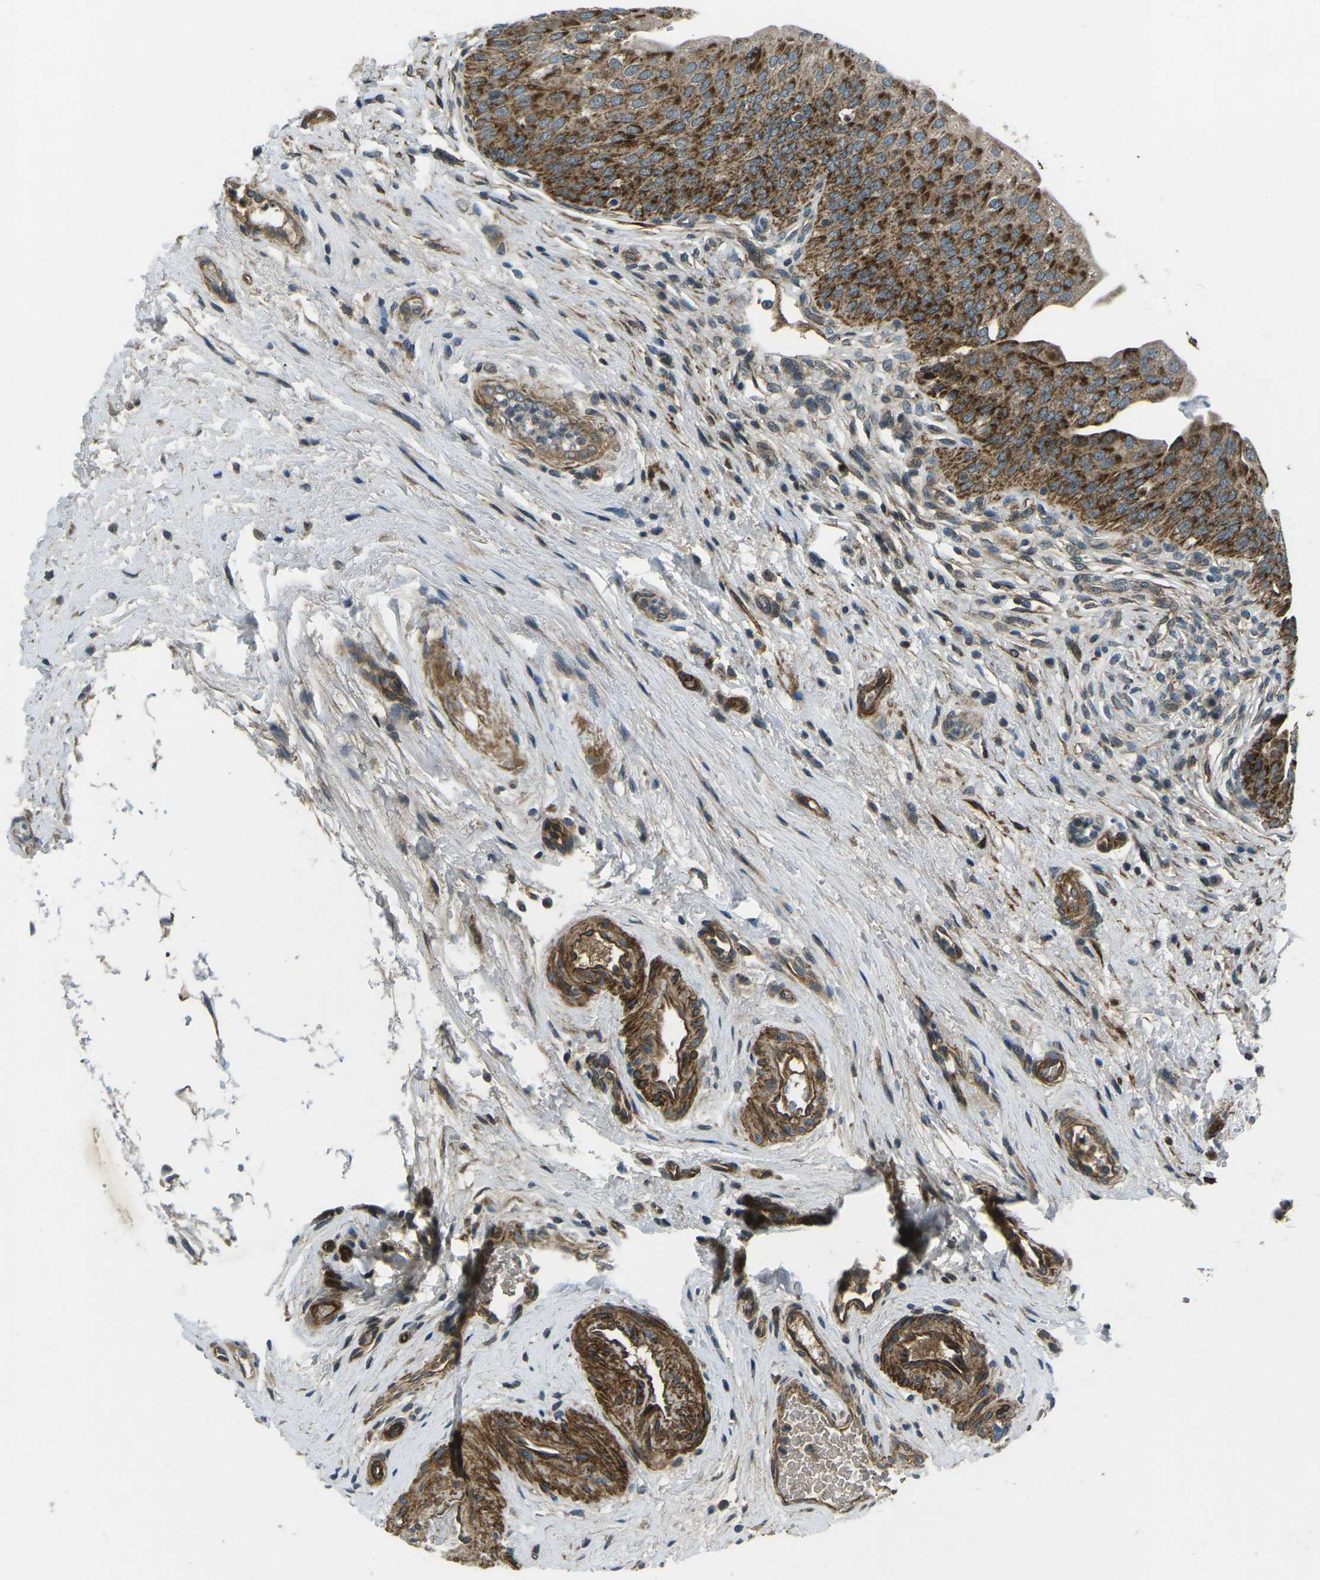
{"staining": {"intensity": "strong", "quantity": ">75%", "location": "cytoplasmic/membranous"}, "tissue": "urinary bladder", "cell_type": "Urothelial cells", "image_type": "normal", "snomed": [{"axis": "morphology", "description": "Normal tissue, NOS"}, {"axis": "topography", "description": "Urinary bladder"}], "caption": "The micrograph demonstrates immunohistochemical staining of unremarkable urinary bladder. There is strong cytoplasmic/membranous expression is present in approximately >75% of urothelial cells. (DAB IHC, brown staining for protein, blue staining for nuclei).", "gene": "AFAP1", "patient": {"sex": "male", "age": 46}}